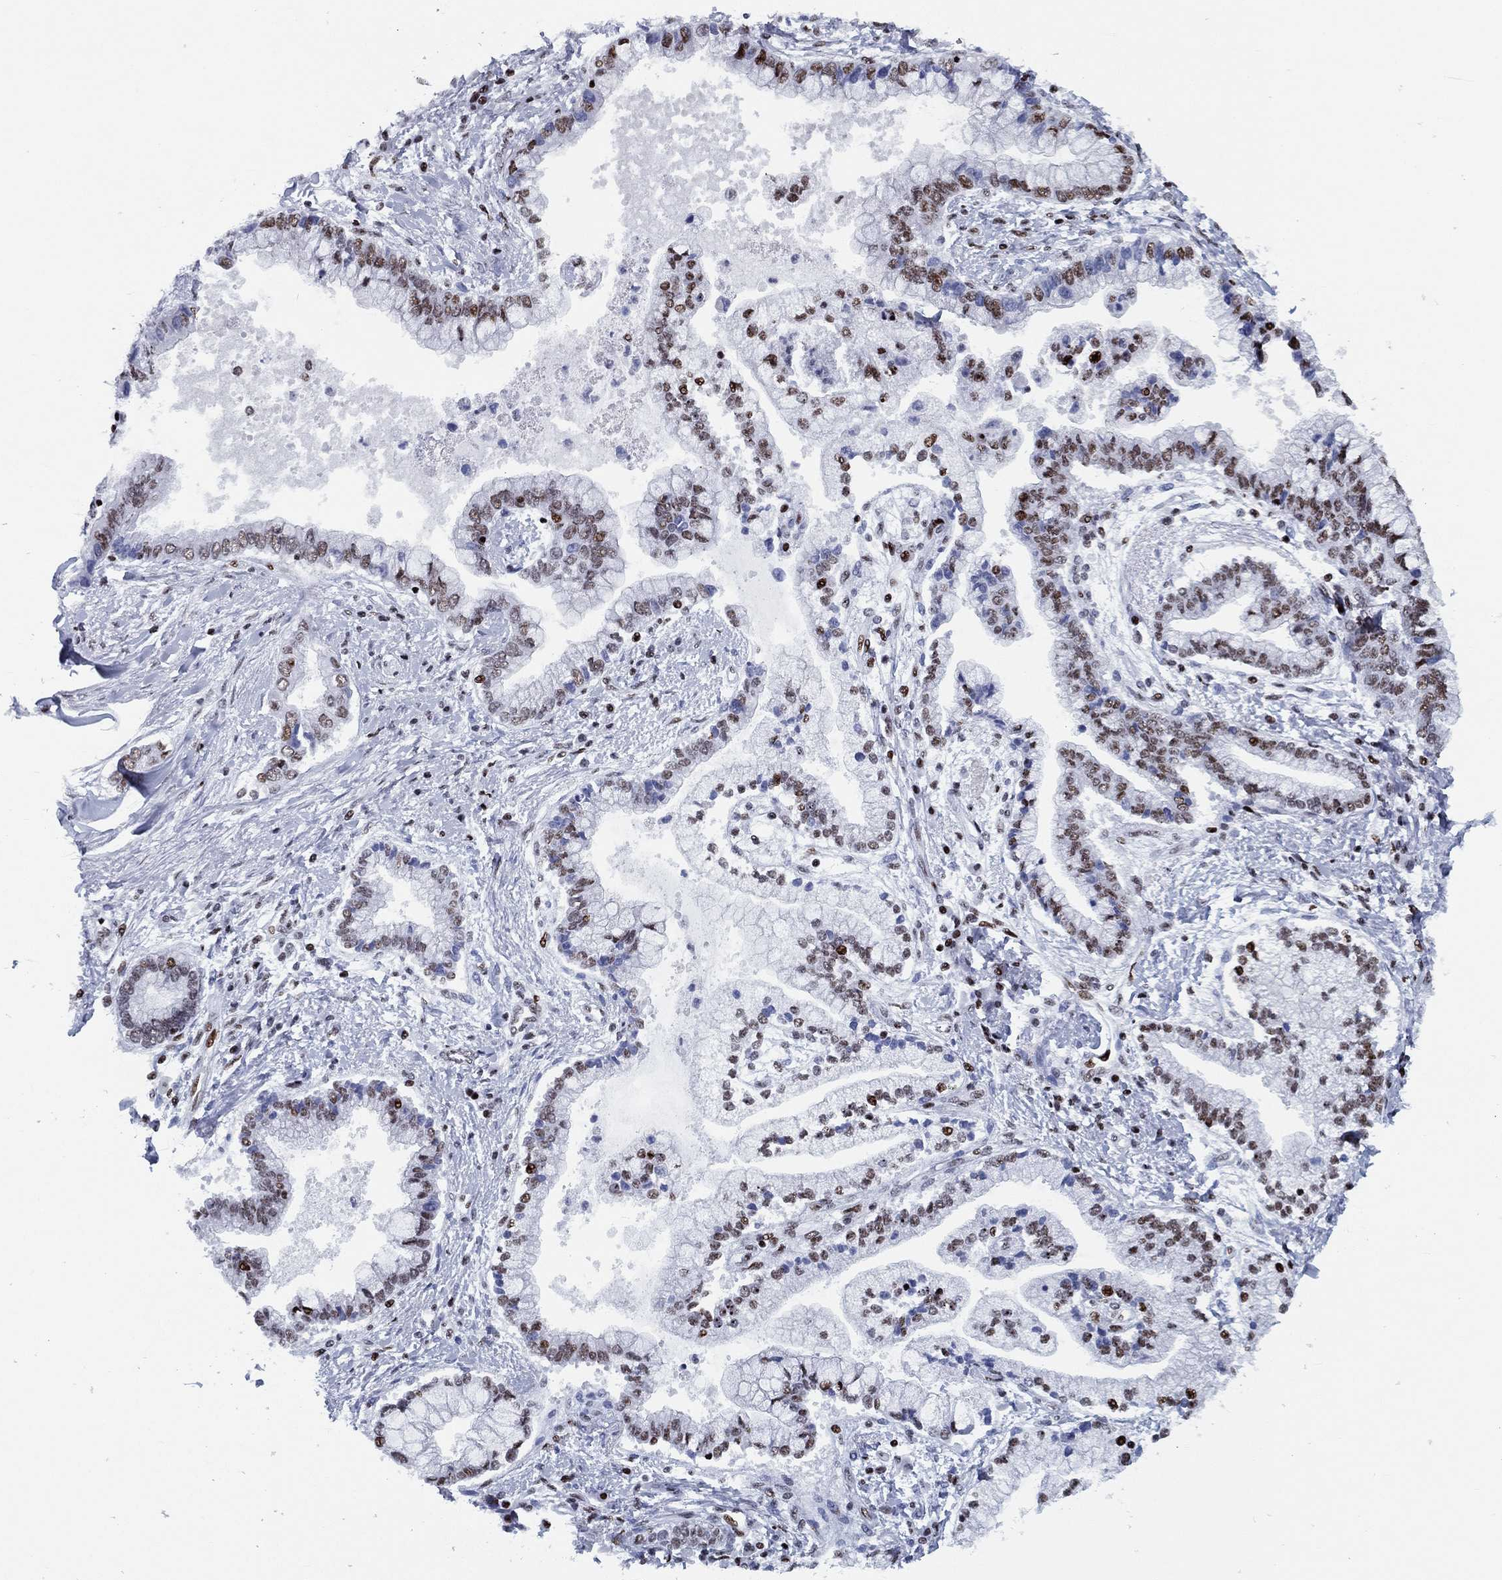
{"staining": {"intensity": "weak", "quantity": "25%-75%", "location": "nuclear"}, "tissue": "liver cancer", "cell_type": "Tumor cells", "image_type": "cancer", "snomed": [{"axis": "morphology", "description": "Cholangiocarcinoma"}, {"axis": "topography", "description": "Liver"}], "caption": "Weak nuclear staining for a protein is appreciated in about 25%-75% of tumor cells of liver cholangiocarcinoma using immunohistochemistry.", "gene": "CYB561D2", "patient": {"sex": "male", "age": 50}}